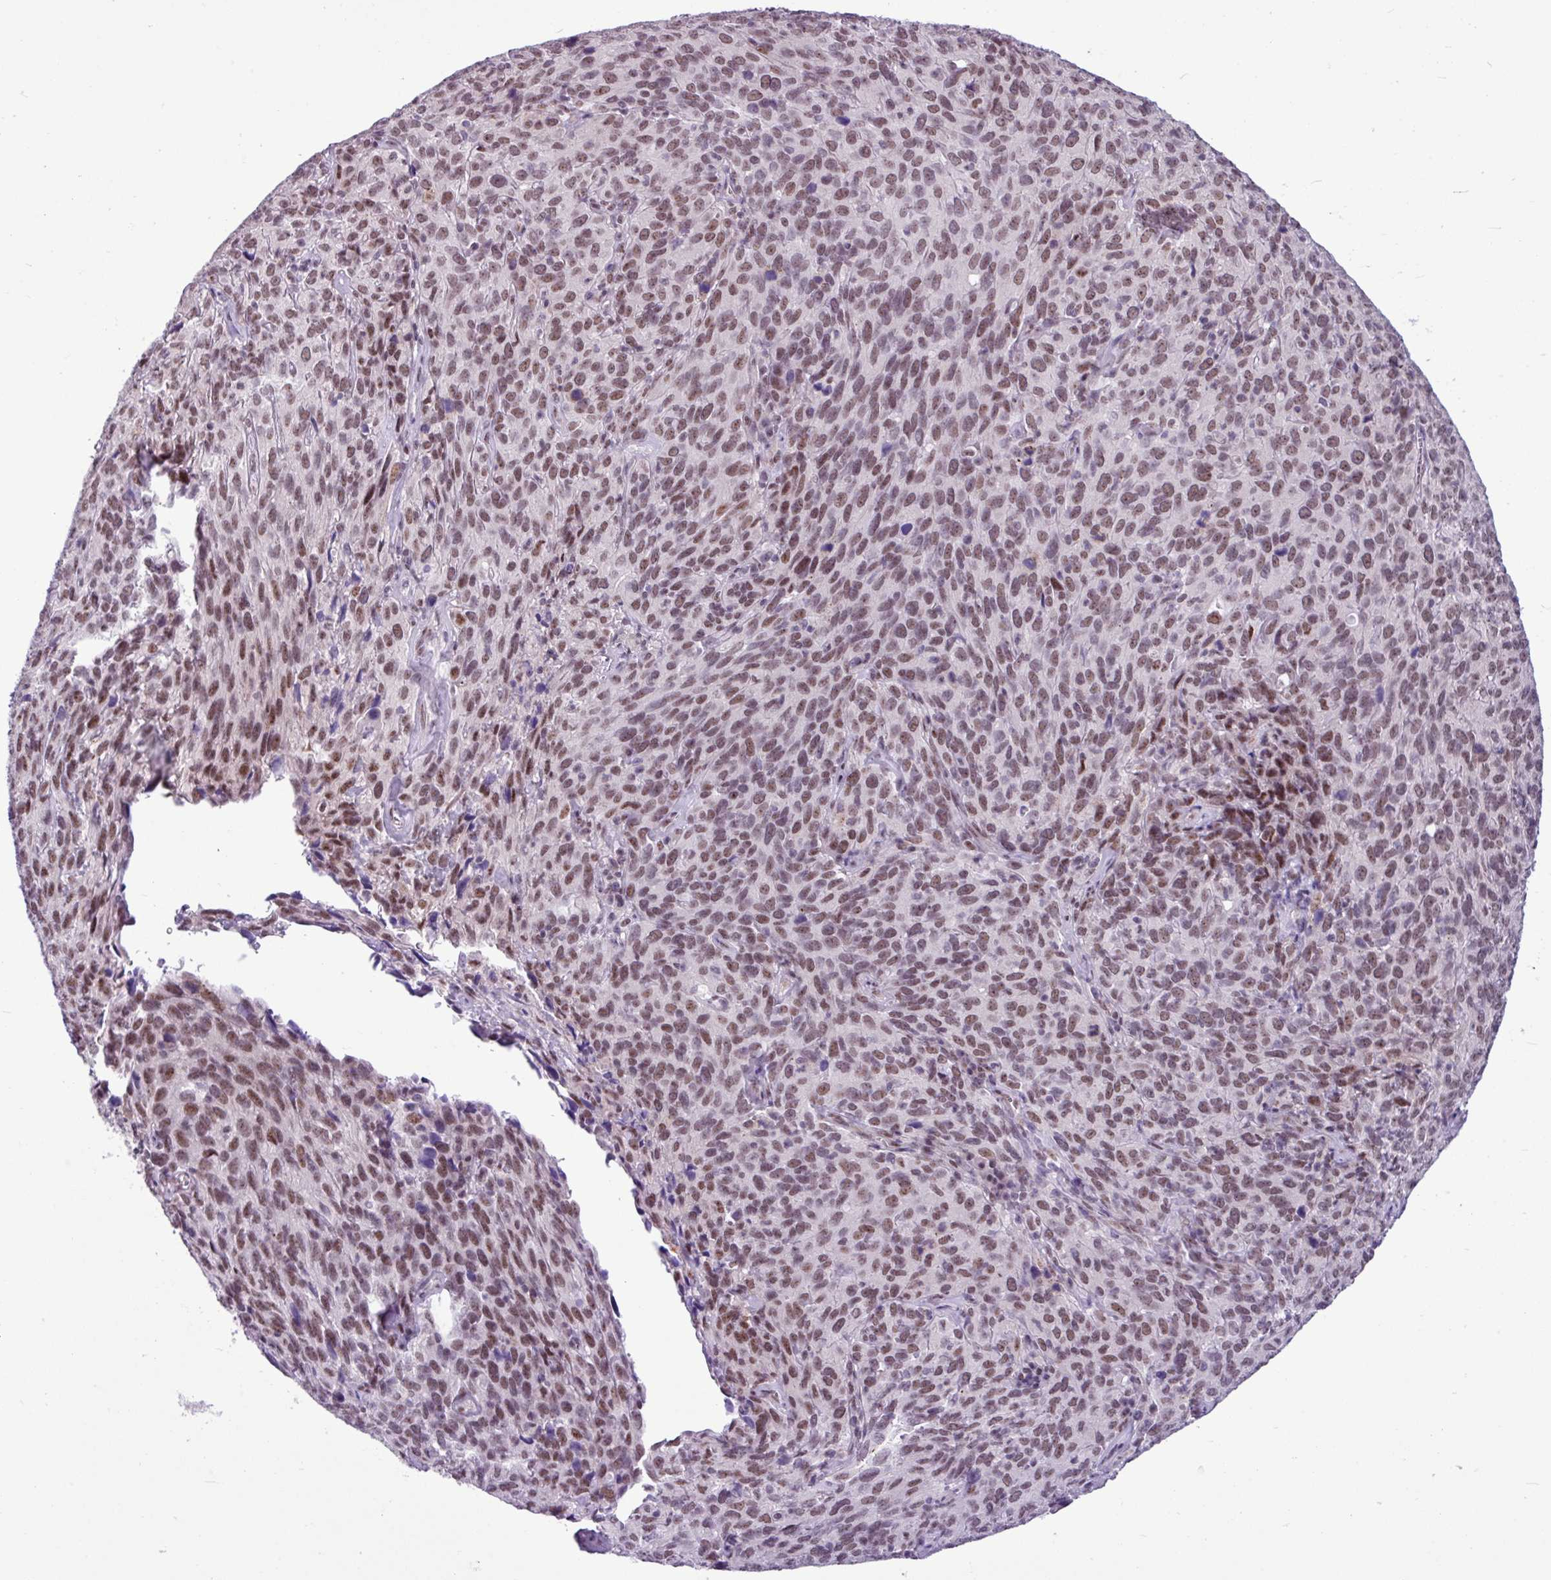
{"staining": {"intensity": "moderate", "quantity": ">75%", "location": "nuclear"}, "tissue": "cervical cancer", "cell_type": "Tumor cells", "image_type": "cancer", "snomed": [{"axis": "morphology", "description": "Squamous cell carcinoma, NOS"}, {"axis": "topography", "description": "Cervix"}], "caption": "This micrograph exhibits IHC staining of human cervical cancer (squamous cell carcinoma), with medium moderate nuclear positivity in about >75% of tumor cells.", "gene": "UTP18", "patient": {"sex": "female", "age": 51}}